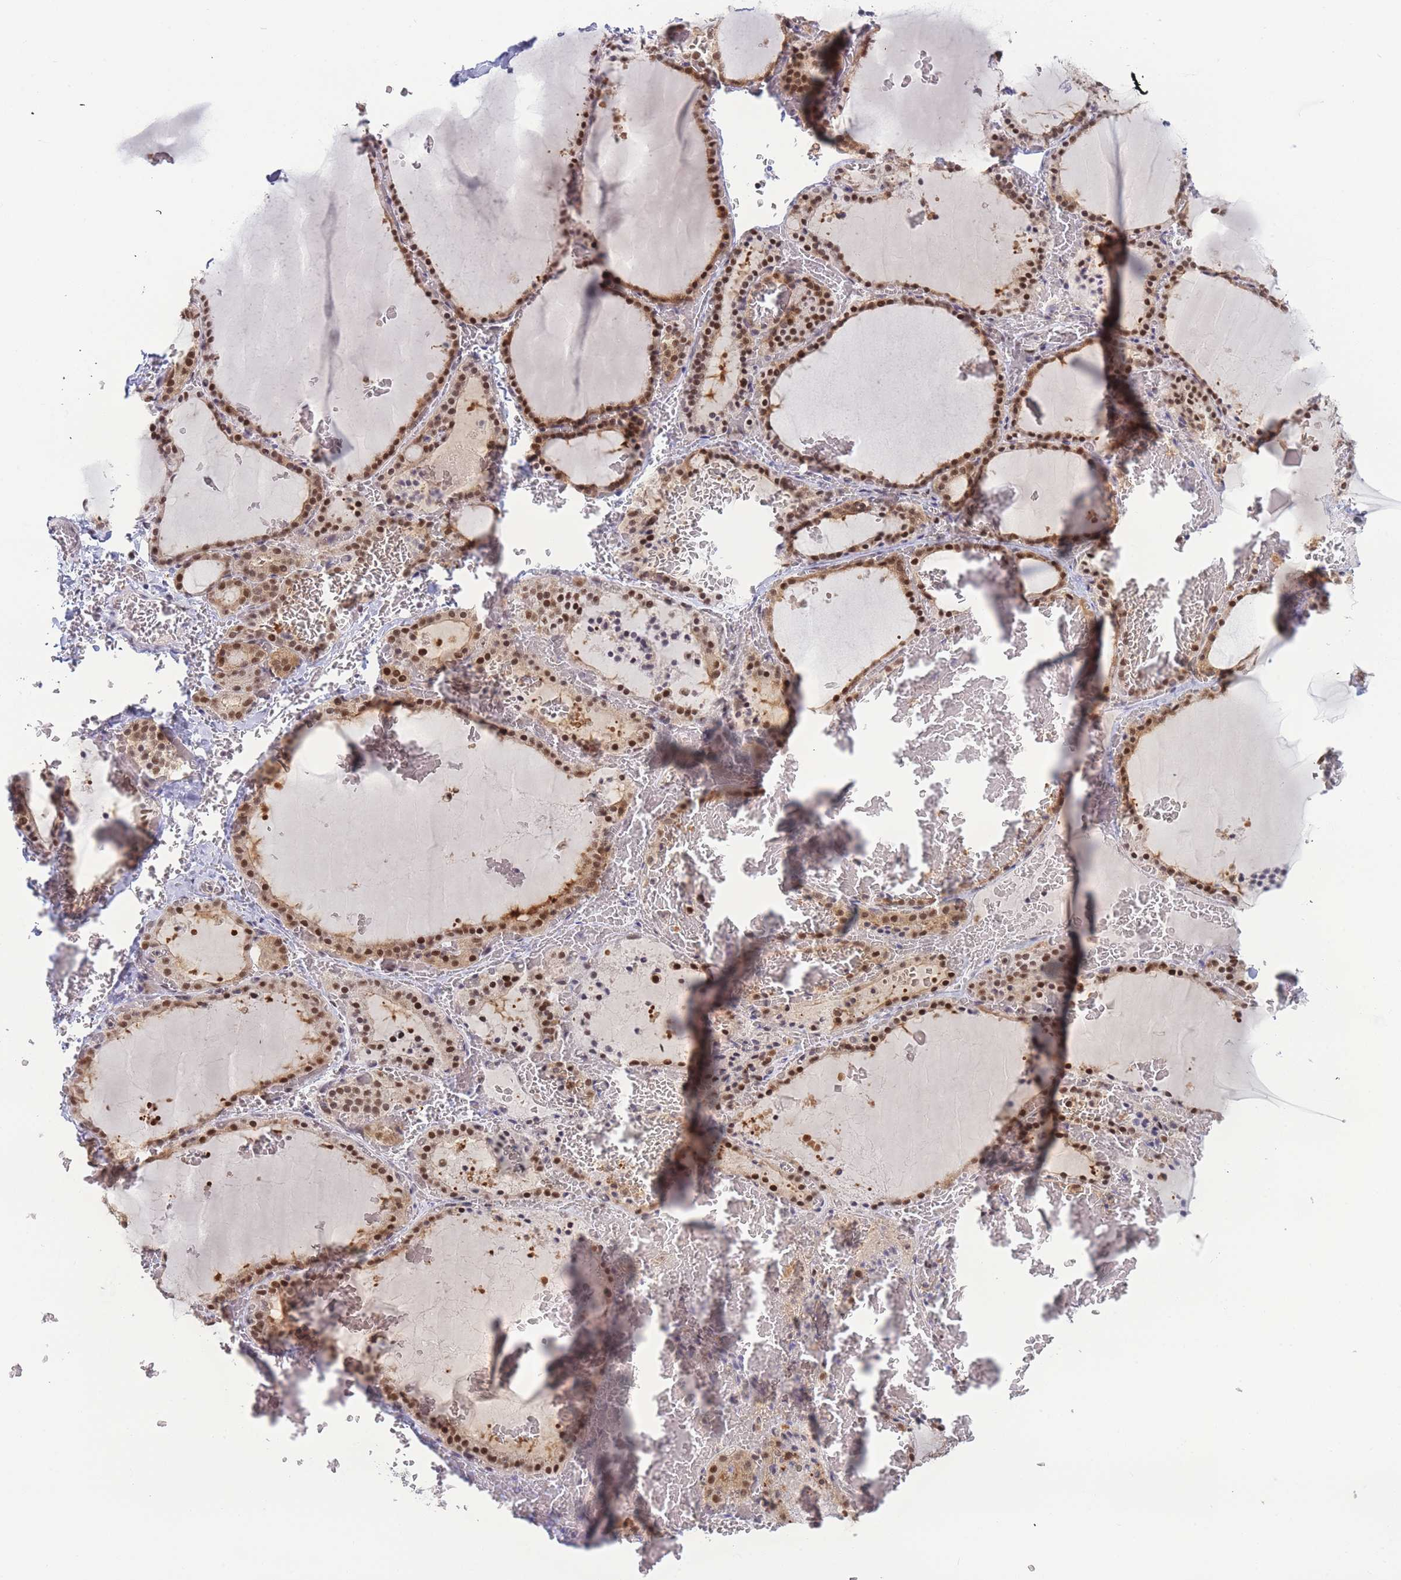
{"staining": {"intensity": "strong", "quantity": ">75%", "location": "cytoplasmic/membranous,nuclear"}, "tissue": "thyroid gland", "cell_type": "Glandular cells", "image_type": "normal", "snomed": [{"axis": "morphology", "description": "Normal tissue, NOS"}, {"axis": "topography", "description": "Thyroid gland"}], "caption": "Immunohistochemical staining of benign thyroid gland displays >75% levels of strong cytoplasmic/membranous,nuclear protein expression in approximately >75% of glandular cells.", "gene": "DEAF1", "patient": {"sex": "female", "age": 39}}